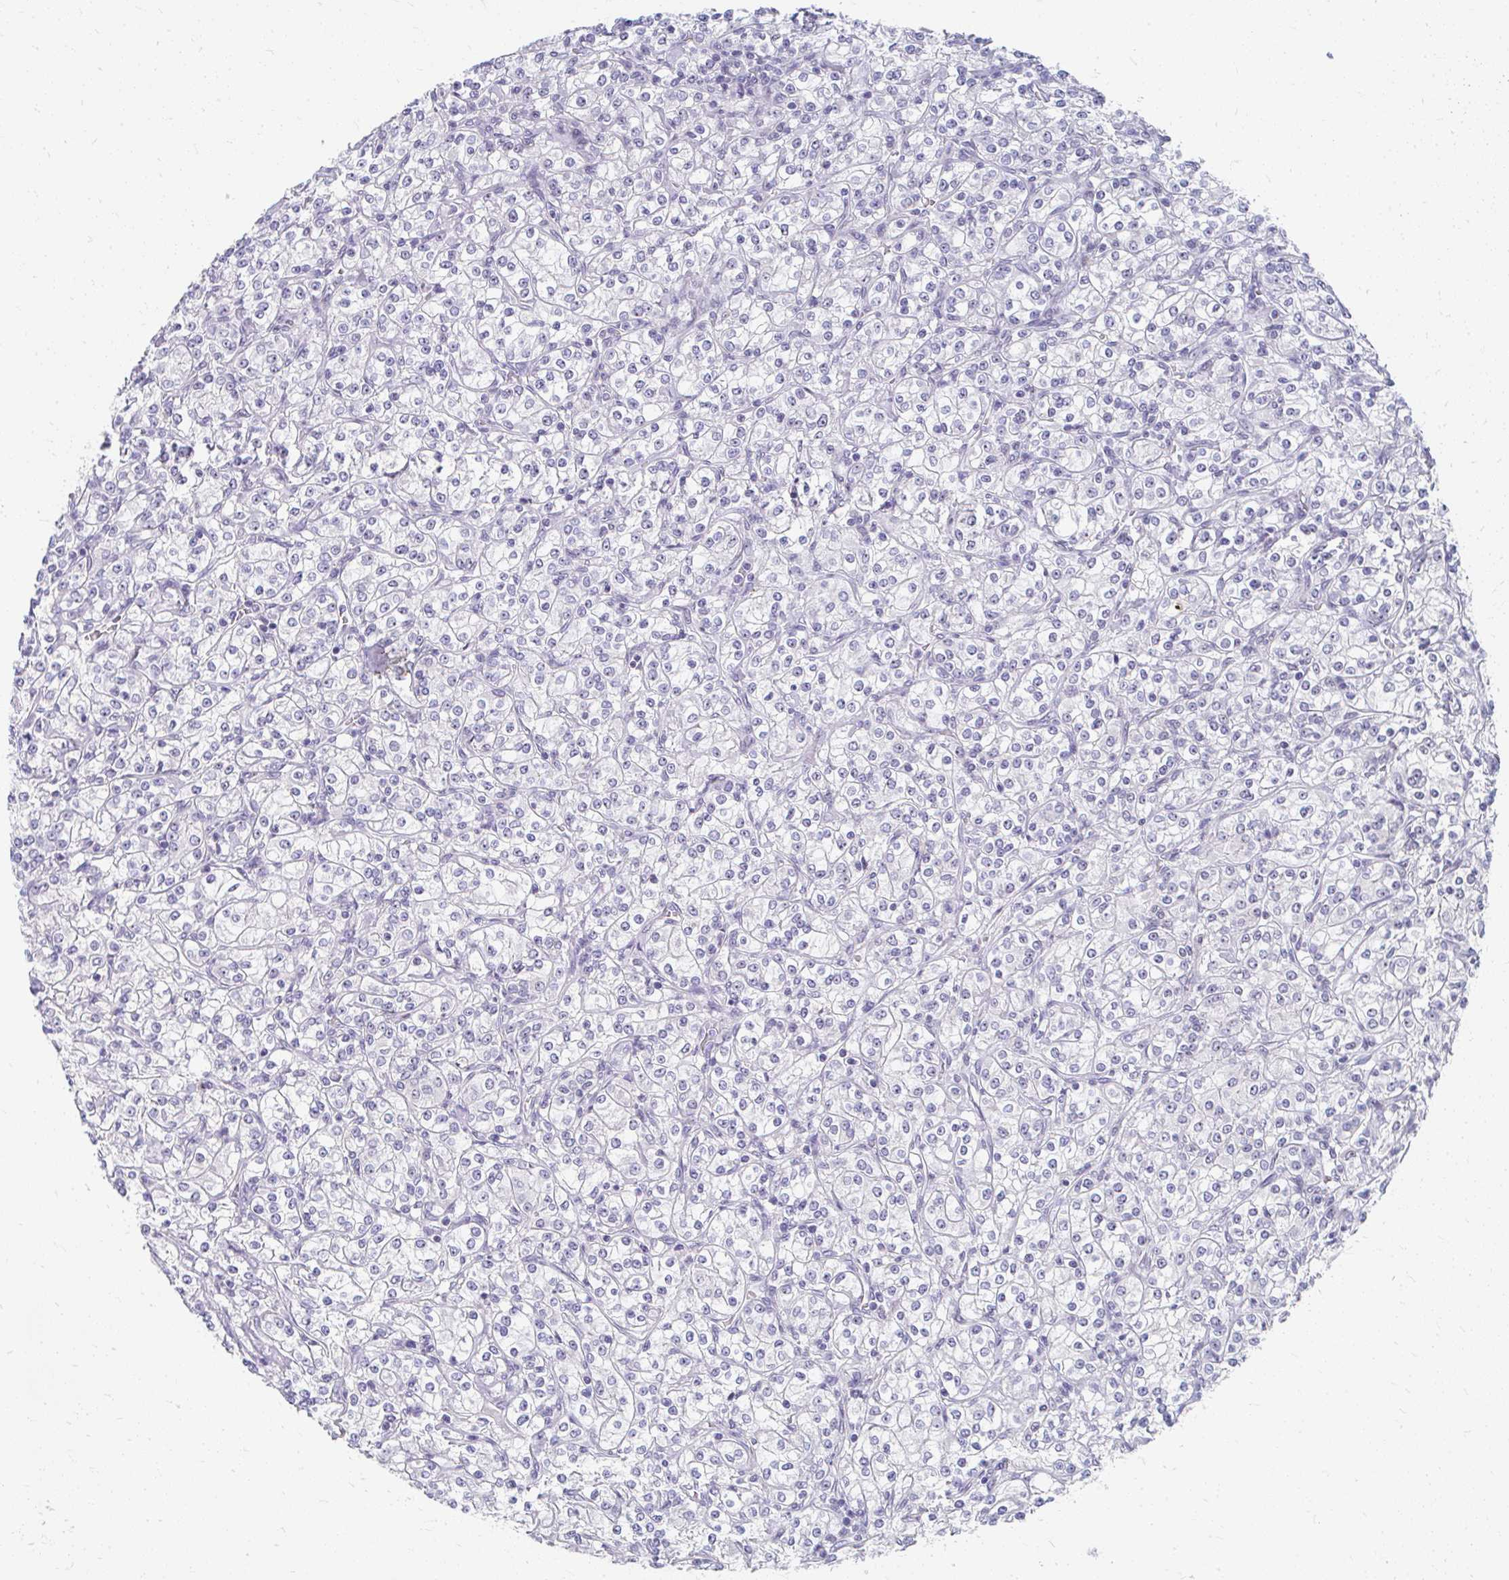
{"staining": {"intensity": "weak", "quantity": "<25%", "location": "nuclear"}, "tissue": "renal cancer", "cell_type": "Tumor cells", "image_type": "cancer", "snomed": [{"axis": "morphology", "description": "Adenocarcinoma, NOS"}, {"axis": "topography", "description": "Kidney"}], "caption": "IHC image of neoplastic tissue: human renal adenocarcinoma stained with DAB shows no significant protein expression in tumor cells. The staining is performed using DAB brown chromogen with nuclei counter-stained in using hematoxylin.", "gene": "GTF2H1", "patient": {"sex": "male", "age": 77}}